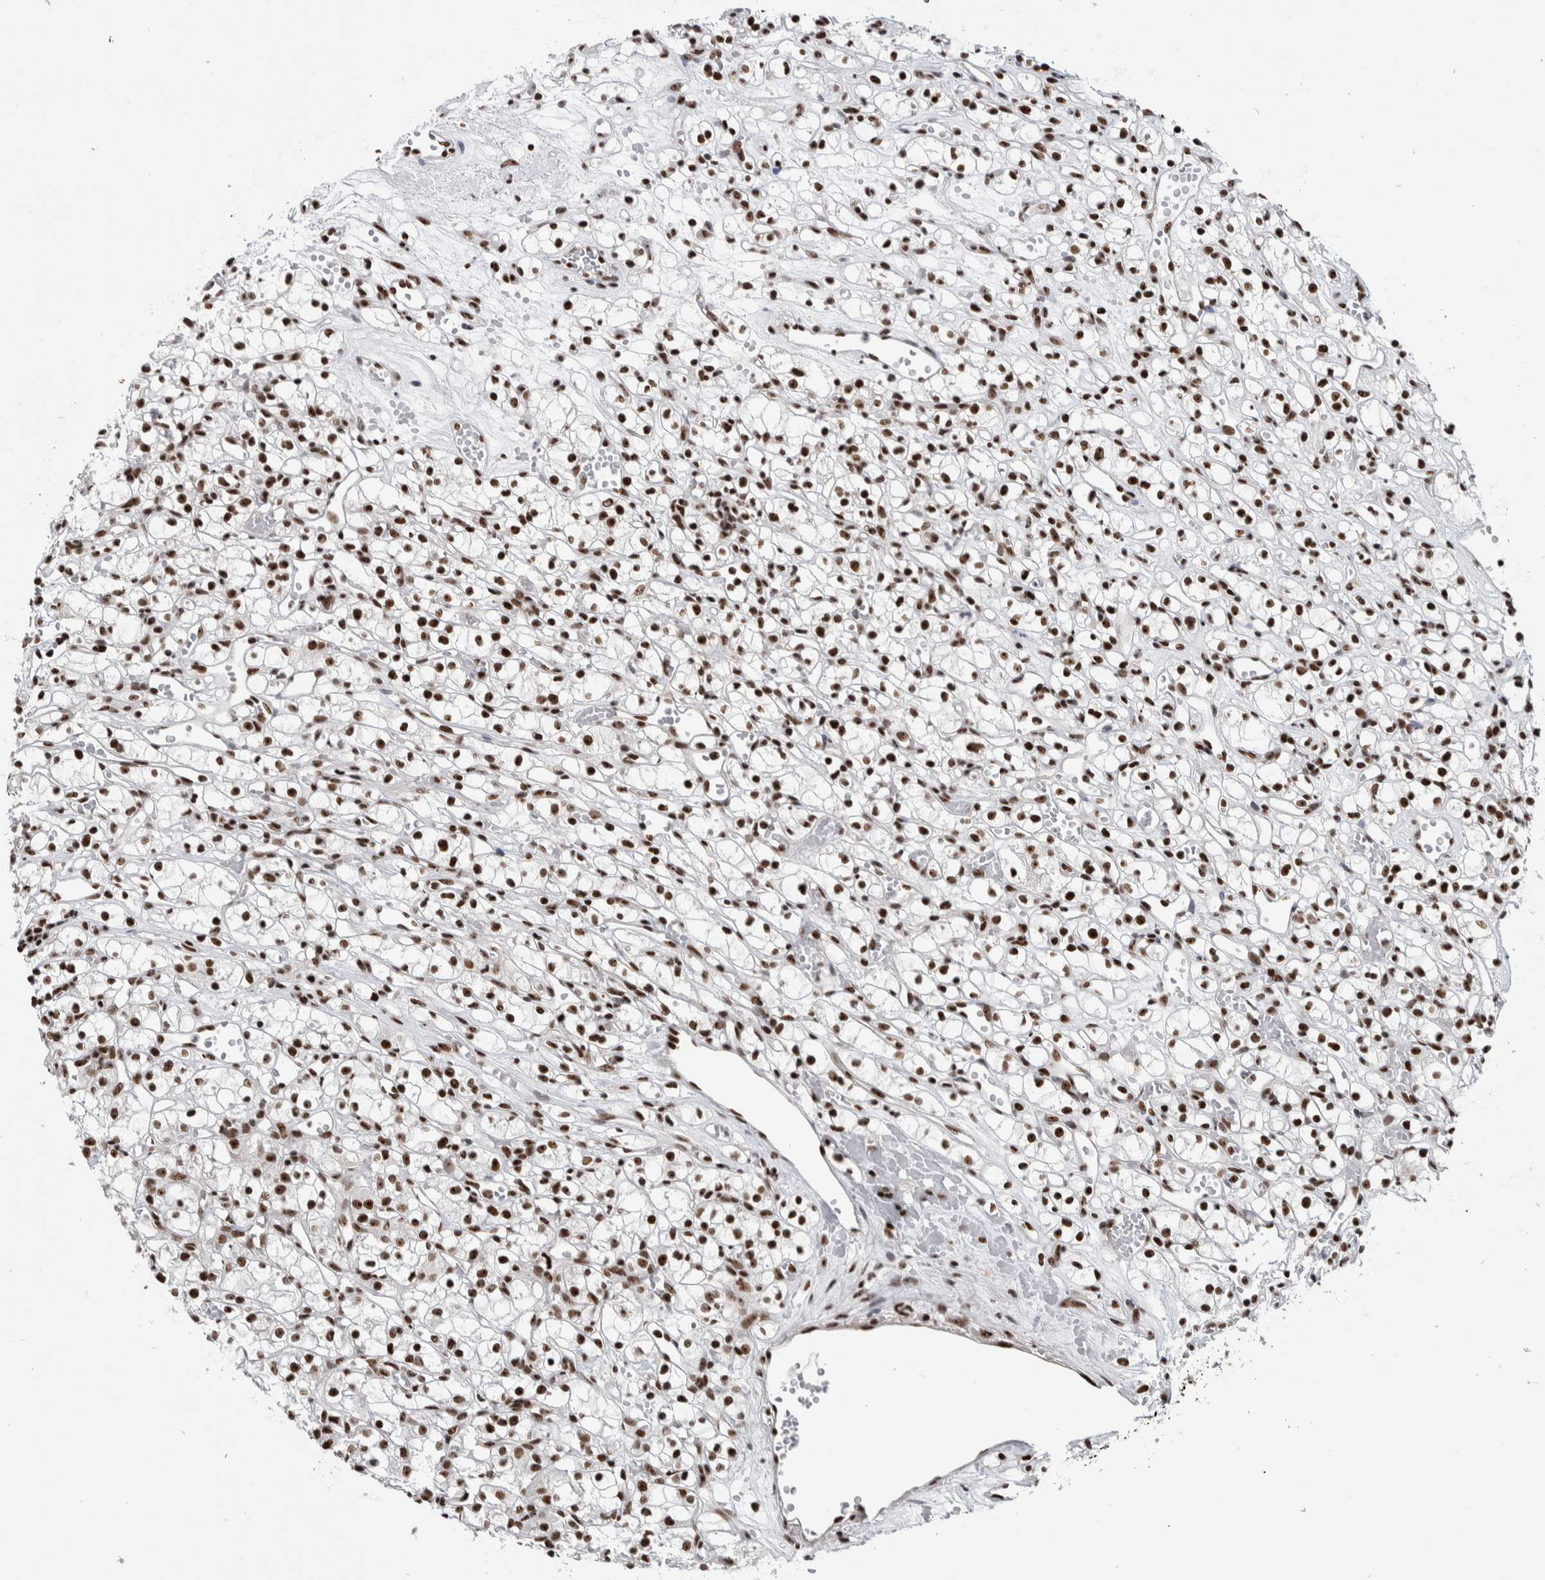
{"staining": {"intensity": "strong", "quantity": ">75%", "location": "nuclear"}, "tissue": "renal cancer", "cell_type": "Tumor cells", "image_type": "cancer", "snomed": [{"axis": "morphology", "description": "Adenocarcinoma, NOS"}, {"axis": "topography", "description": "Kidney"}], "caption": "Immunohistochemistry (IHC) staining of renal cancer, which exhibits high levels of strong nuclear expression in approximately >75% of tumor cells indicating strong nuclear protein staining. The staining was performed using DAB (brown) for protein detection and nuclei were counterstained in hematoxylin (blue).", "gene": "NCL", "patient": {"sex": "female", "age": 59}}